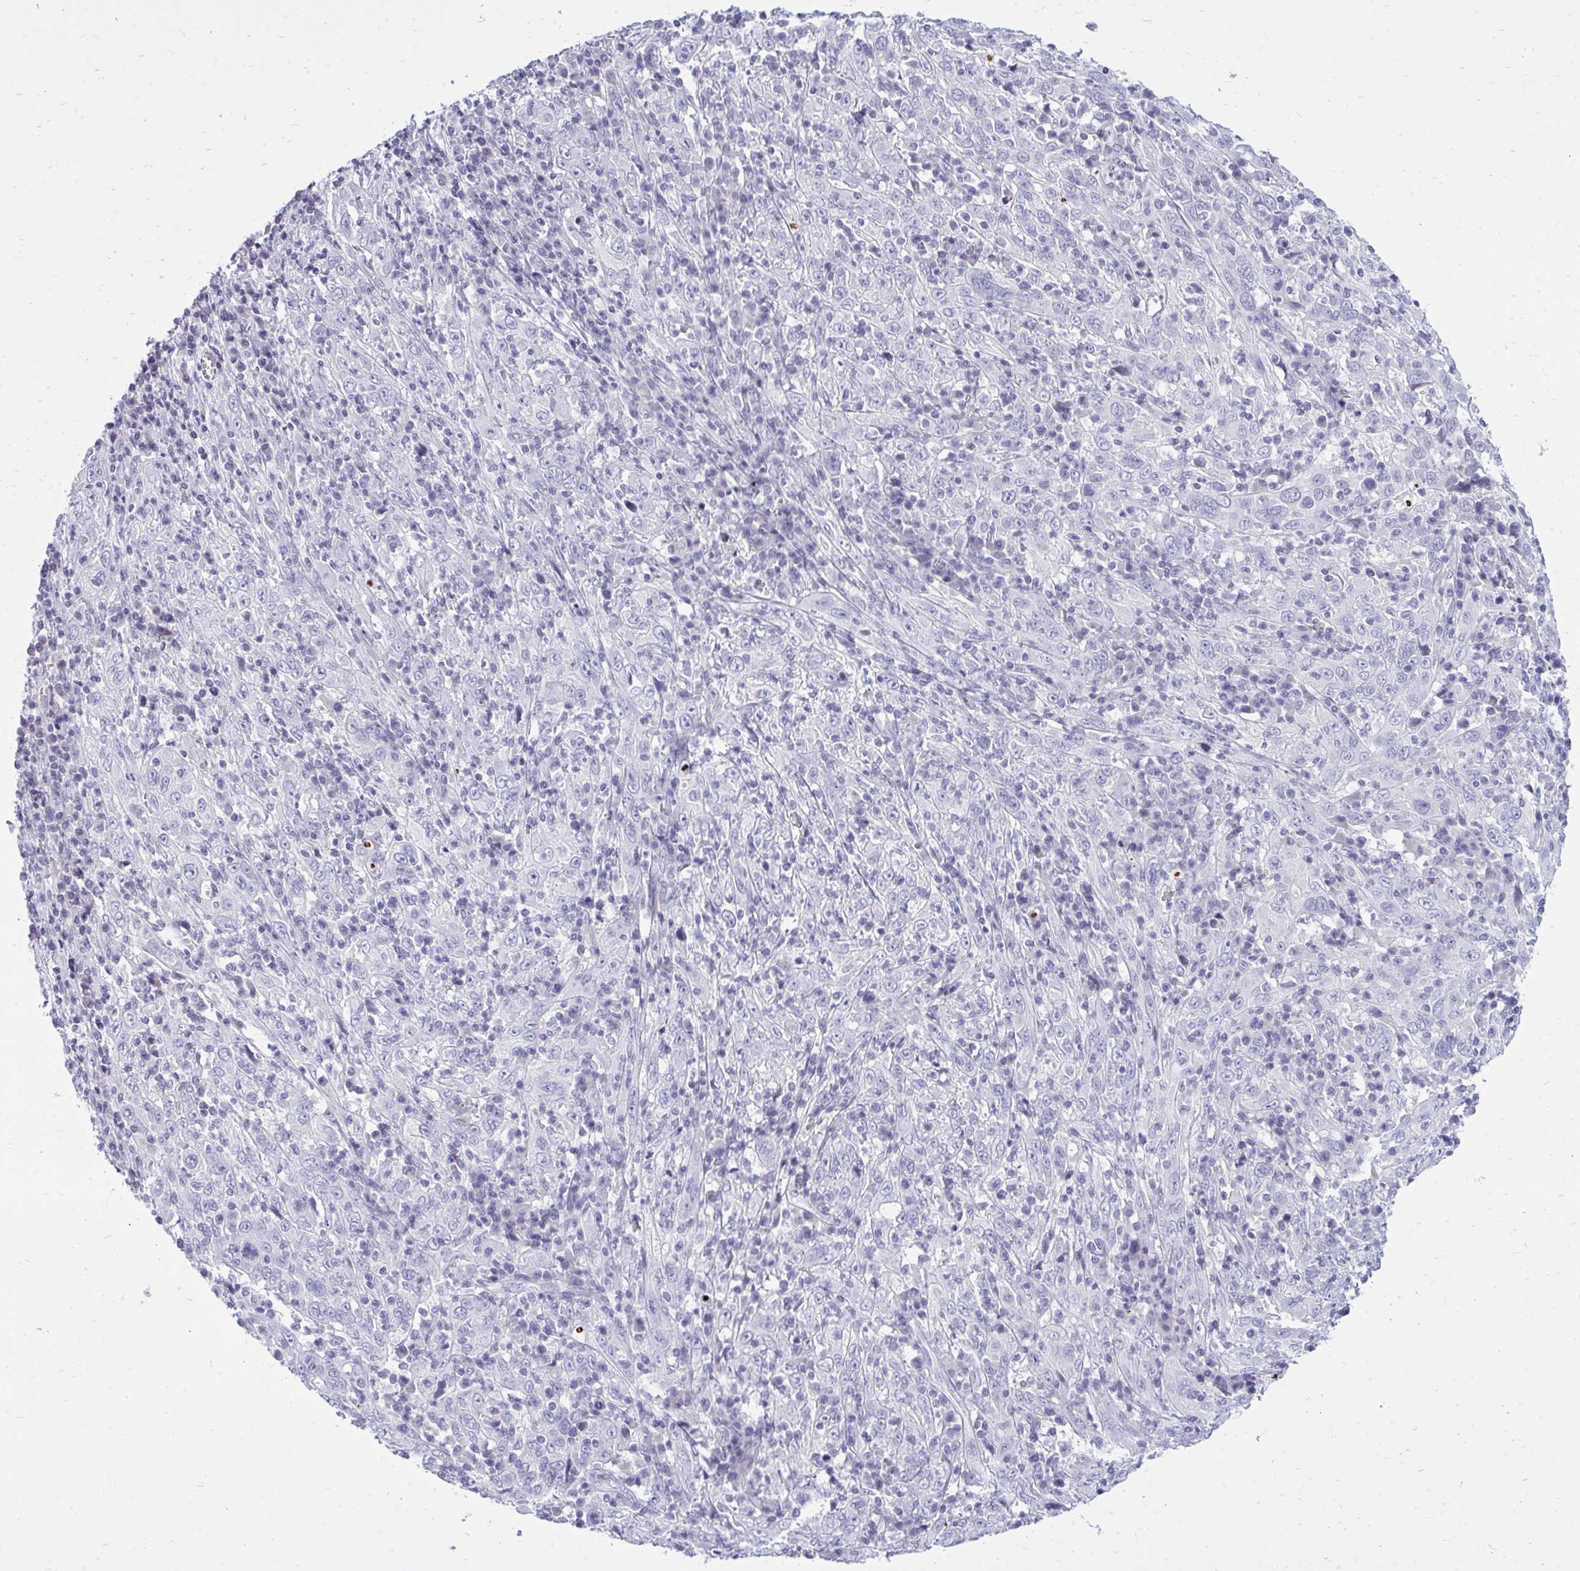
{"staining": {"intensity": "negative", "quantity": "none", "location": "none"}, "tissue": "cervical cancer", "cell_type": "Tumor cells", "image_type": "cancer", "snomed": [{"axis": "morphology", "description": "Squamous cell carcinoma, NOS"}, {"axis": "topography", "description": "Cervix"}], "caption": "Protein analysis of squamous cell carcinoma (cervical) reveals no significant positivity in tumor cells. The staining was performed using DAB (3,3'-diaminobenzidine) to visualize the protein expression in brown, while the nuclei were stained in blue with hematoxylin (Magnification: 20x).", "gene": "GABRA1", "patient": {"sex": "female", "age": 46}}